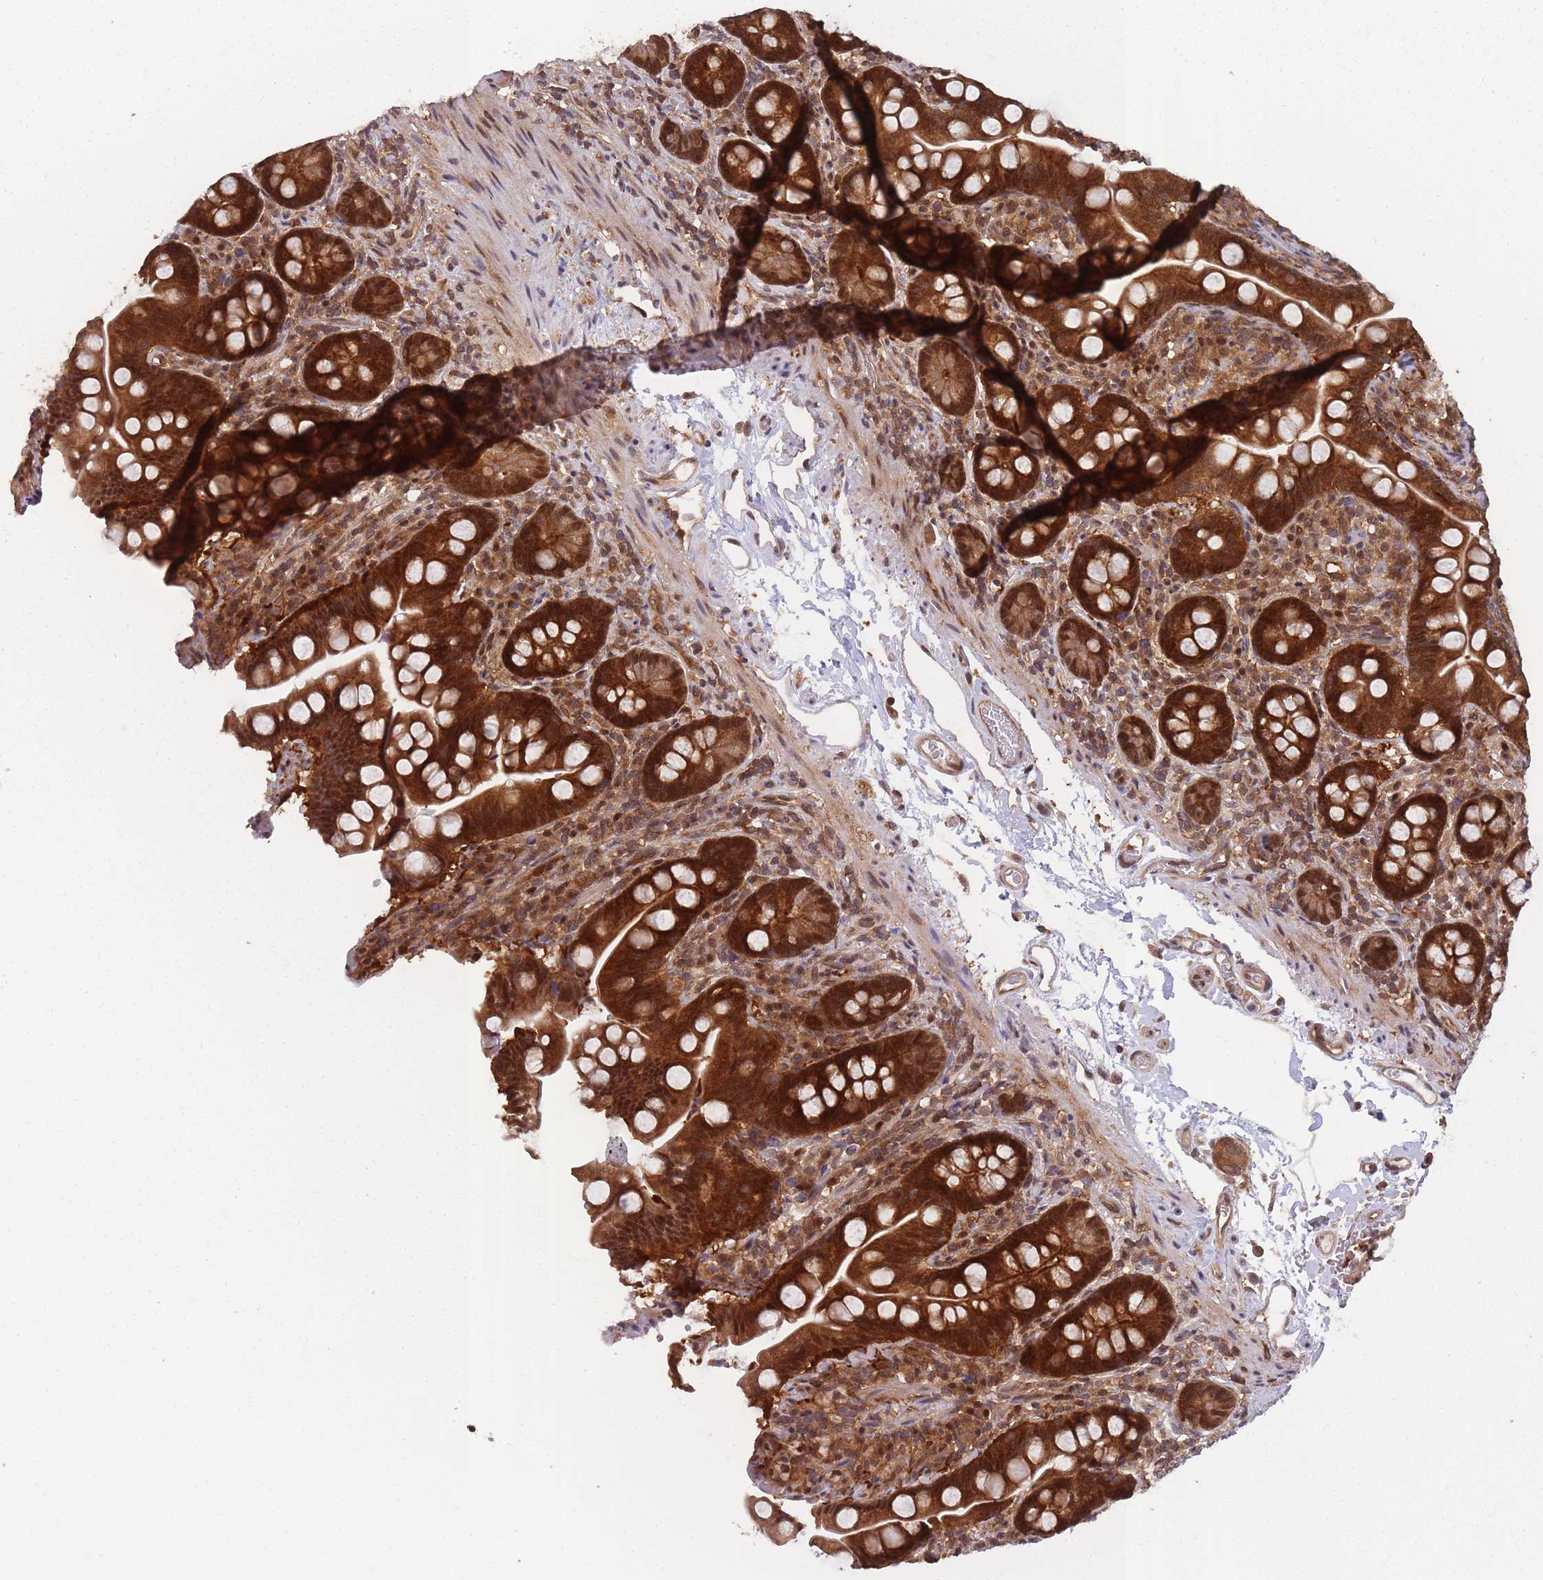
{"staining": {"intensity": "strong", "quantity": ">75%", "location": "cytoplasmic/membranous,nuclear"}, "tissue": "small intestine", "cell_type": "Glandular cells", "image_type": "normal", "snomed": [{"axis": "morphology", "description": "Normal tissue, NOS"}, {"axis": "topography", "description": "Small intestine"}], "caption": "IHC image of unremarkable small intestine: human small intestine stained using immunohistochemistry (IHC) demonstrates high levels of strong protein expression localized specifically in the cytoplasmic/membranous,nuclear of glandular cells, appearing as a cytoplasmic/membranous,nuclear brown color.", "gene": "PPP6R3", "patient": {"sex": "female", "age": 64}}